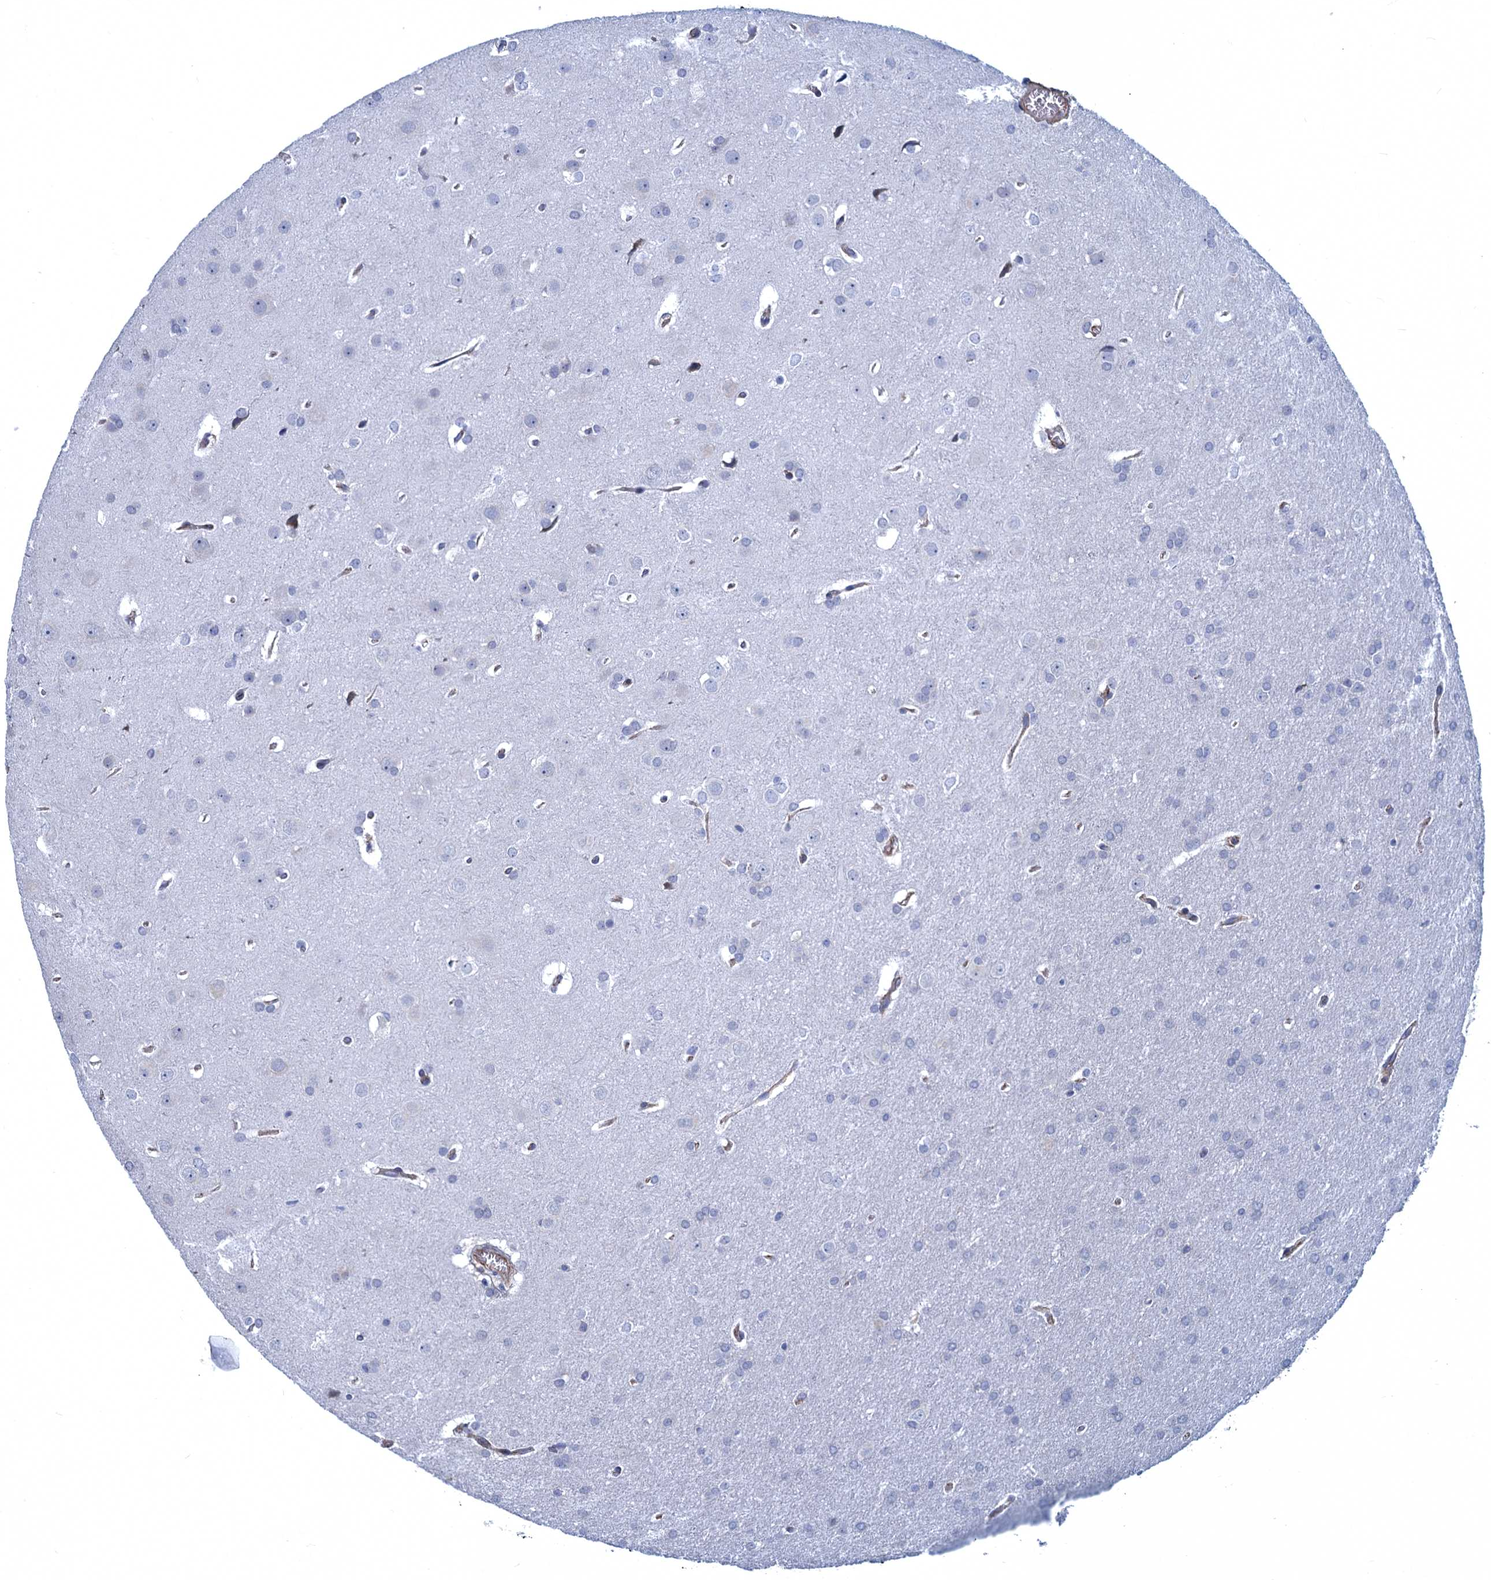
{"staining": {"intensity": "negative", "quantity": "none", "location": "none"}, "tissue": "glioma", "cell_type": "Tumor cells", "image_type": "cancer", "snomed": [{"axis": "morphology", "description": "Glioma, malignant, Low grade"}, {"axis": "topography", "description": "Brain"}], "caption": "DAB immunohistochemical staining of human glioma exhibits no significant positivity in tumor cells.", "gene": "DNHD1", "patient": {"sex": "female", "age": 32}}